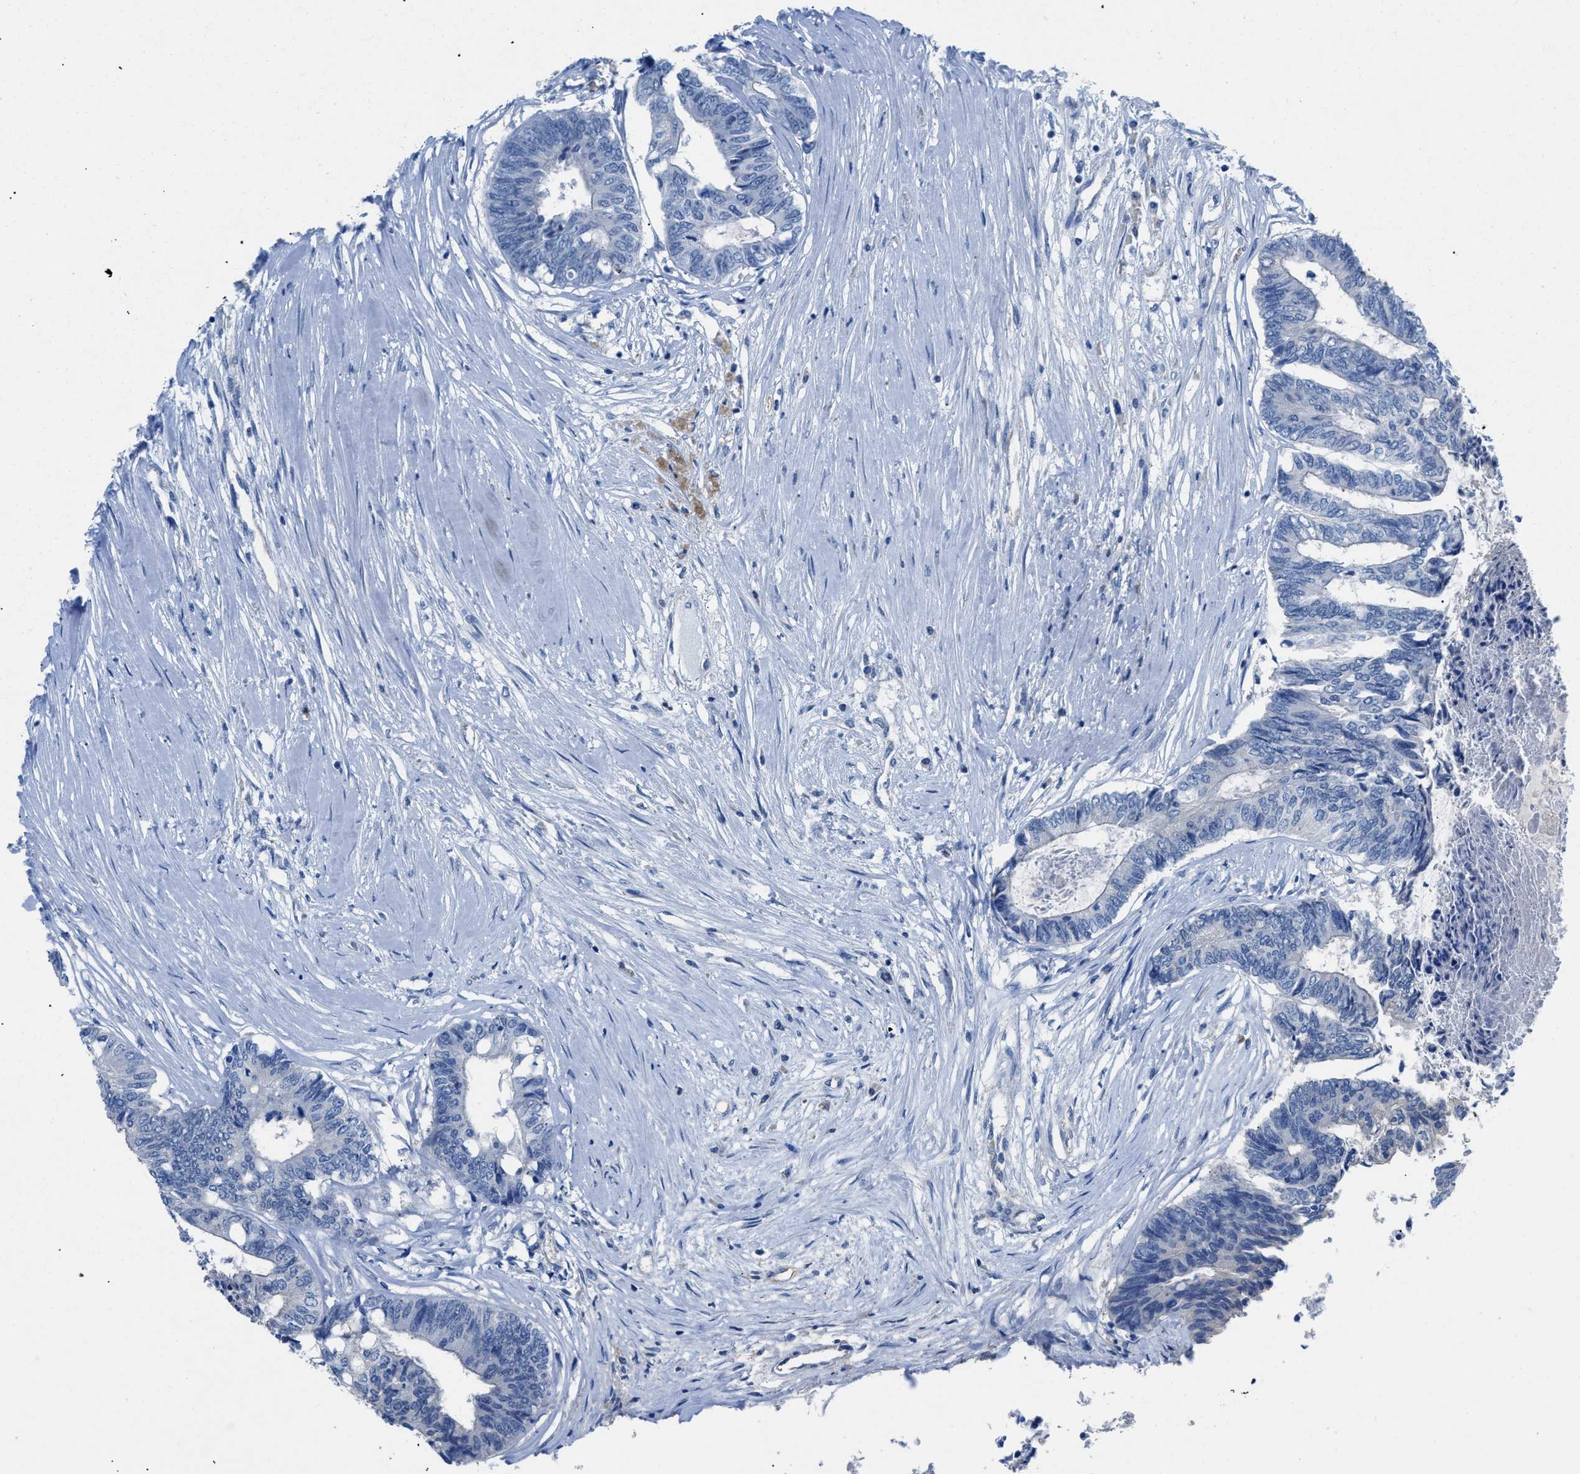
{"staining": {"intensity": "negative", "quantity": "none", "location": "none"}, "tissue": "colorectal cancer", "cell_type": "Tumor cells", "image_type": "cancer", "snomed": [{"axis": "morphology", "description": "Adenocarcinoma, NOS"}, {"axis": "topography", "description": "Rectum"}], "caption": "A high-resolution histopathology image shows immunohistochemistry staining of colorectal cancer, which exhibits no significant staining in tumor cells.", "gene": "SLC10A6", "patient": {"sex": "male", "age": 63}}